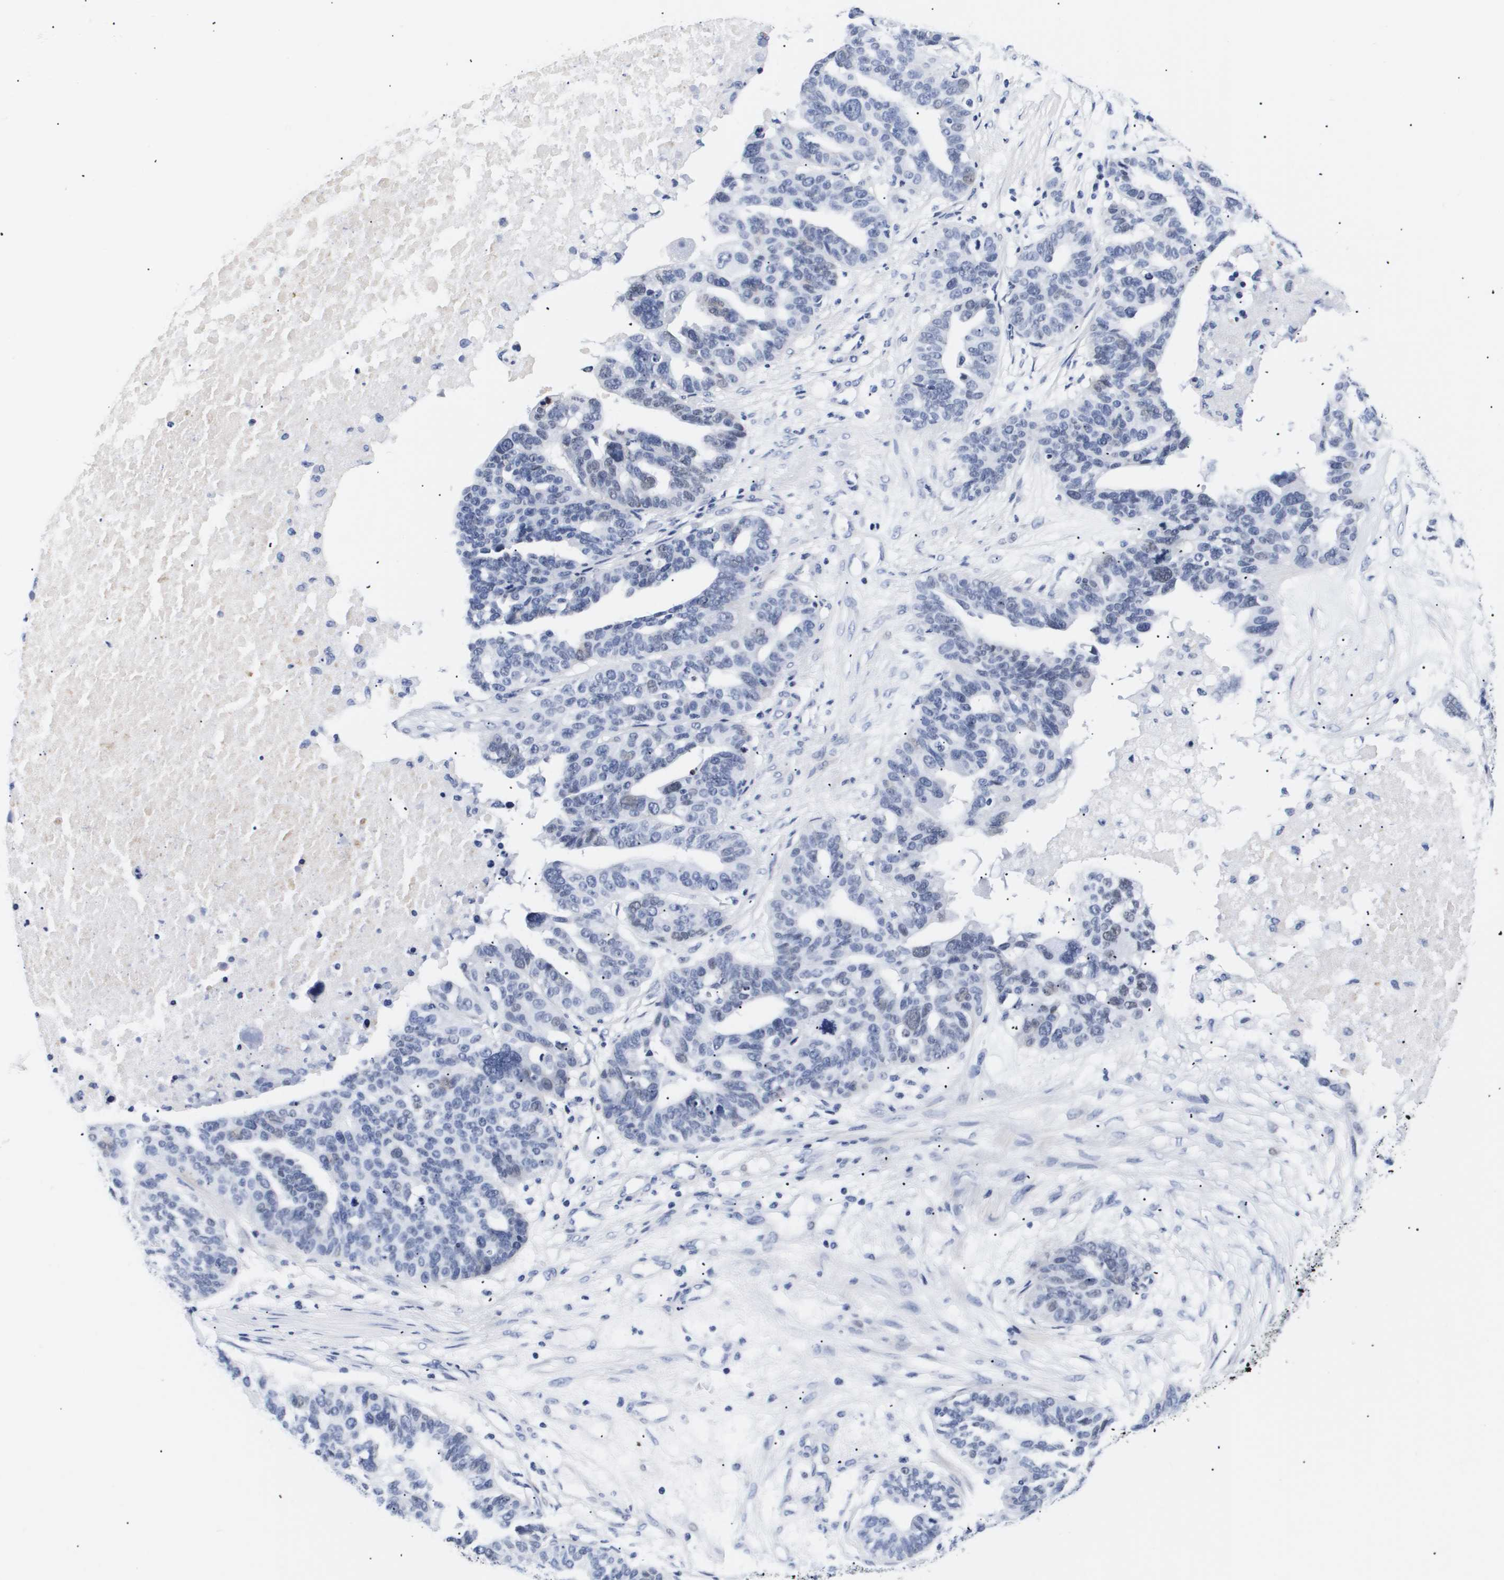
{"staining": {"intensity": "negative", "quantity": "none", "location": "none"}, "tissue": "ovarian cancer", "cell_type": "Tumor cells", "image_type": "cancer", "snomed": [{"axis": "morphology", "description": "Cystadenocarcinoma, serous, NOS"}, {"axis": "topography", "description": "Ovary"}], "caption": "Immunohistochemistry image of neoplastic tissue: human ovarian cancer stained with DAB (3,3'-diaminobenzidine) displays no significant protein expression in tumor cells.", "gene": "SHD", "patient": {"sex": "female", "age": 59}}